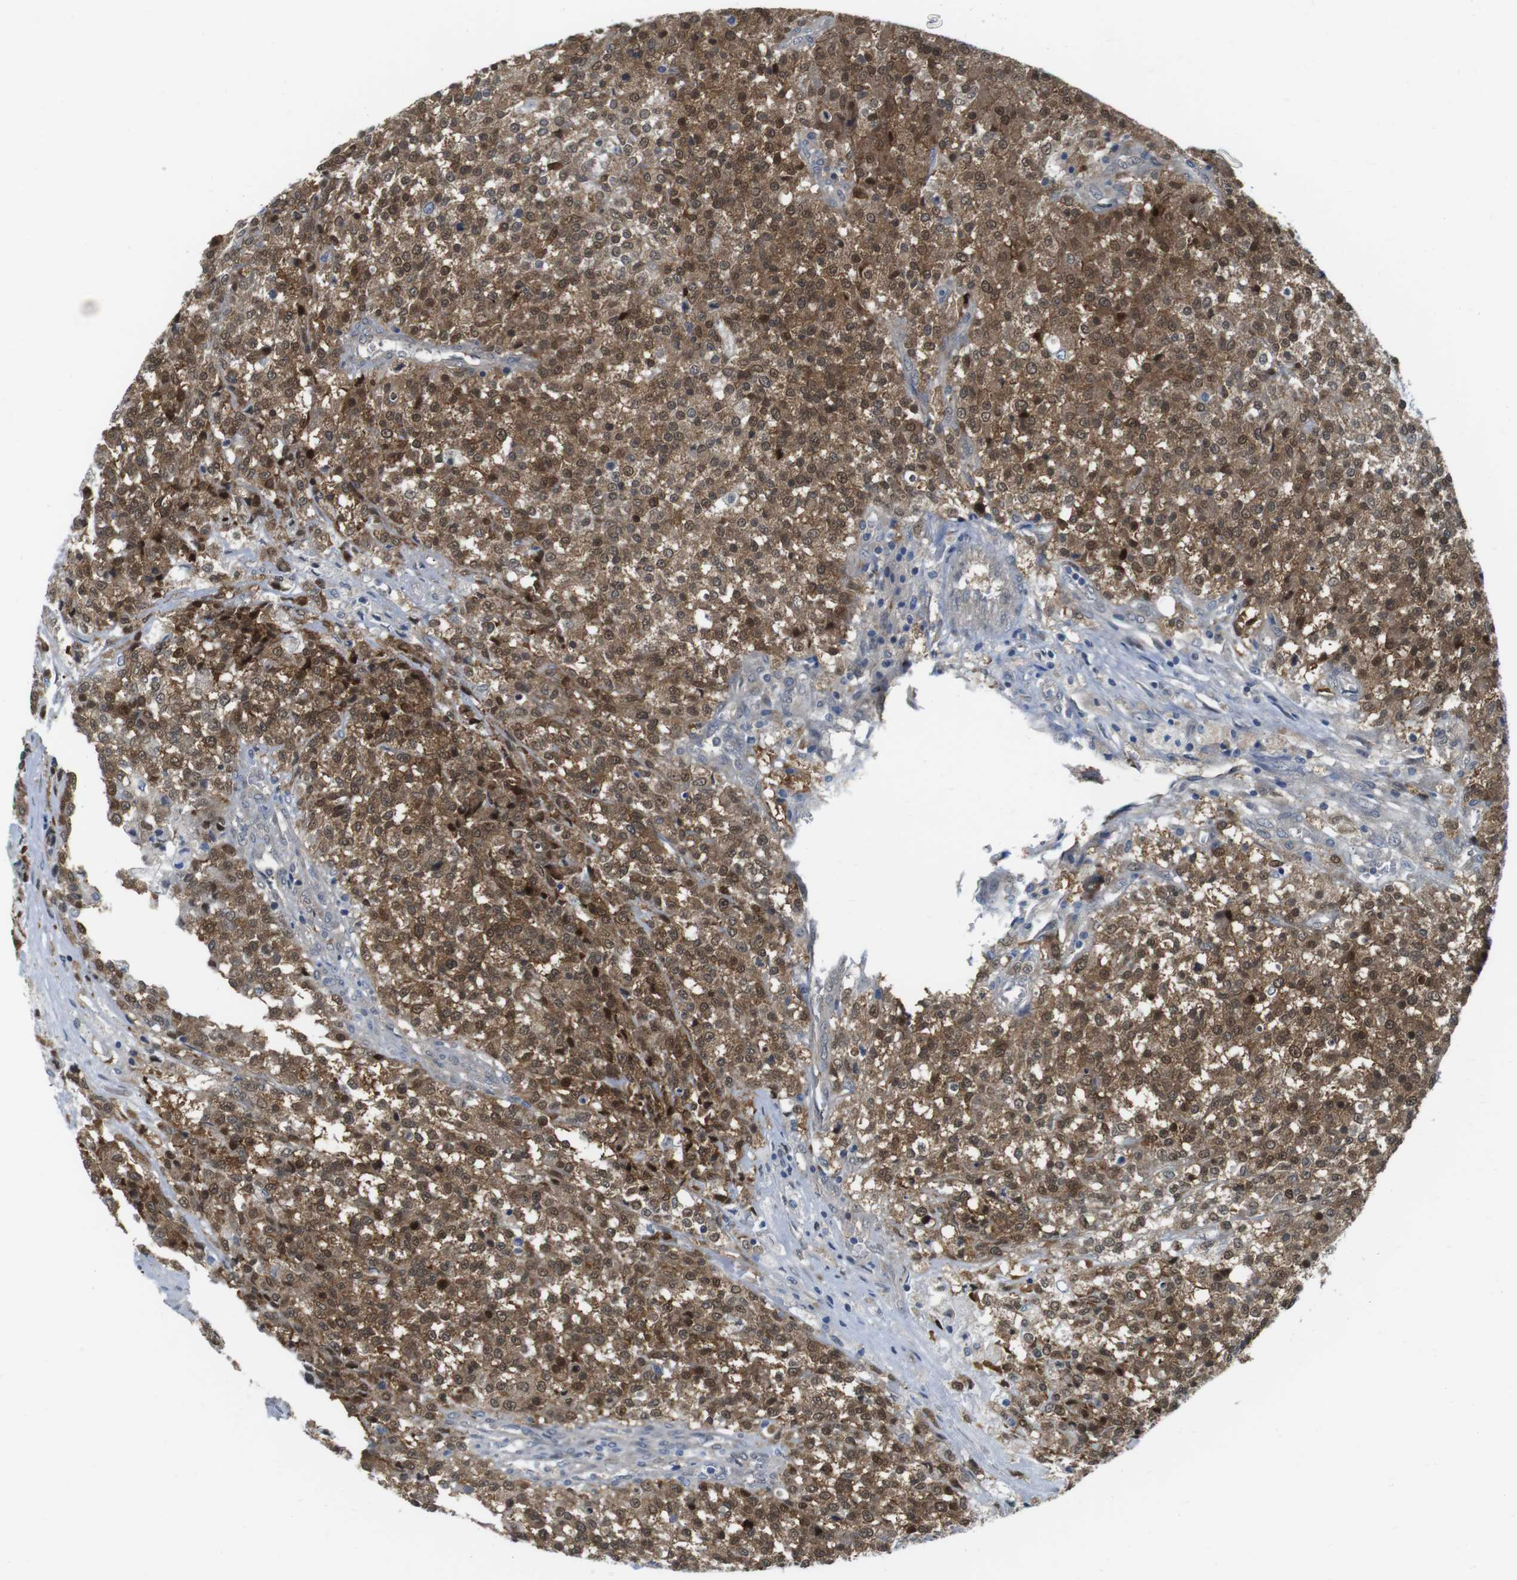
{"staining": {"intensity": "moderate", "quantity": ">75%", "location": "cytoplasmic/membranous,nuclear"}, "tissue": "testis cancer", "cell_type": "Tumor cells", "image_type": "cancer", "snomed": [{"axis": "morphology", "description": "Seminoma, NOS"}, {"axis": "topography", "description": "Testis"}], "caption": "IHC staining of testis cancer (seminoma), which reveals medium levels of moderate cytoplasmic/membranous and nuclear positivity in approximately >75% of tumor cells indicating moderate cytoplasmic/membranous and nuclear protein staining. The staining was performed using DAB (3,3'-diaminobenzidine) (brown) for protein detection and nuclei were counterstained in hematoxylin (blue).", "gene": "CASP2", "patient": {"sex": "male", "age": 59}}